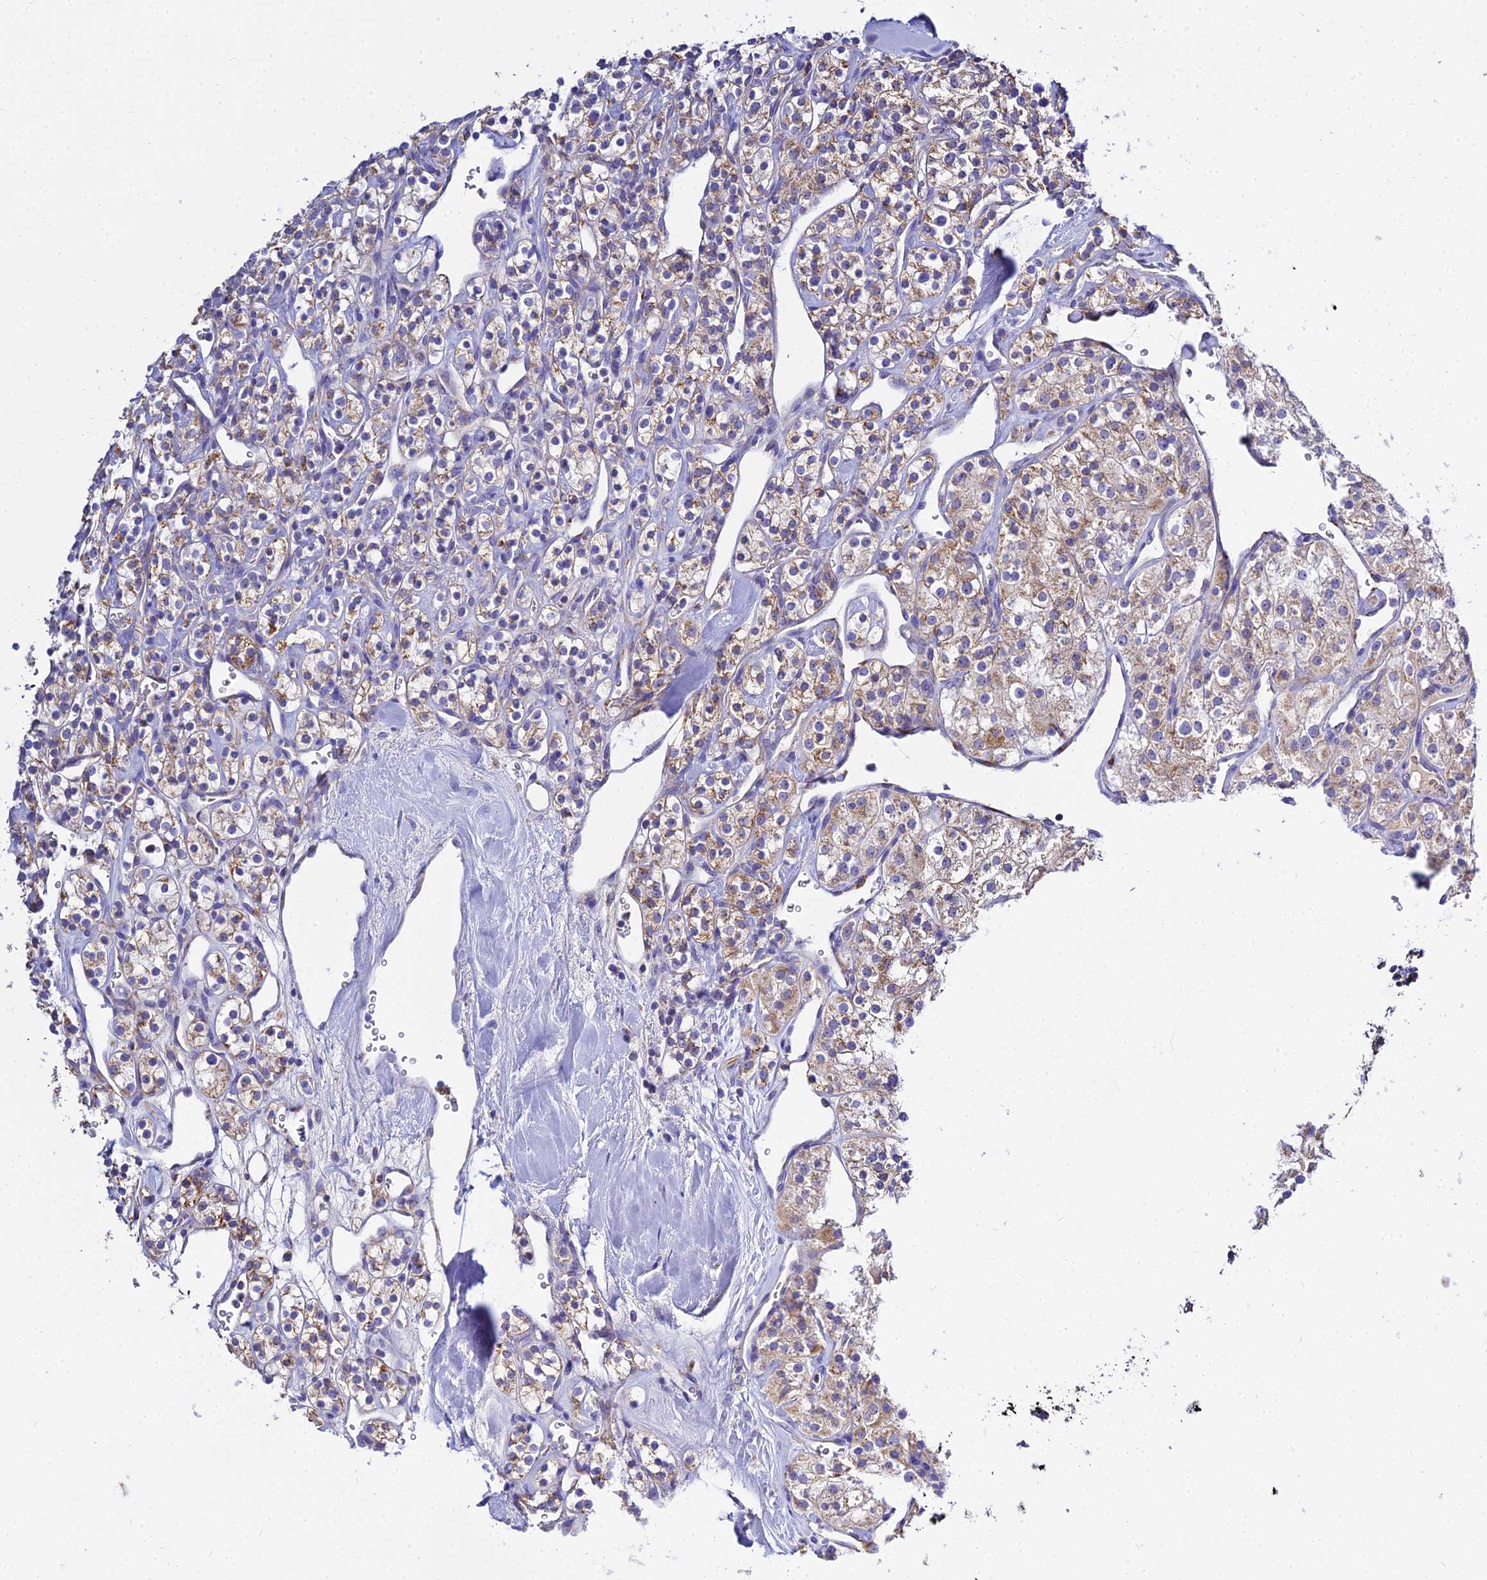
{"staining": {"intensity": "moderate", "quantity": "25%-75%", "location": "cytoplasmic/membranous"}, "tissue": "renal cancer", "cell_type": "Tumor cells", "image_type": "cancer", "snomed": [{"axis": "morphology", "description": "Adenocarcinoma, NOS"}, {"axis": "topography", "description": "Kidney"}], "caption": "IHC (DAB) staining of human adenocarcinoma (renal) reveals moderate cytoplasmic/membranous protein expression in about 25%-75% of tumor cells.", "gene": "TYW5", "patient": {"sex": "male", "age": 77}}